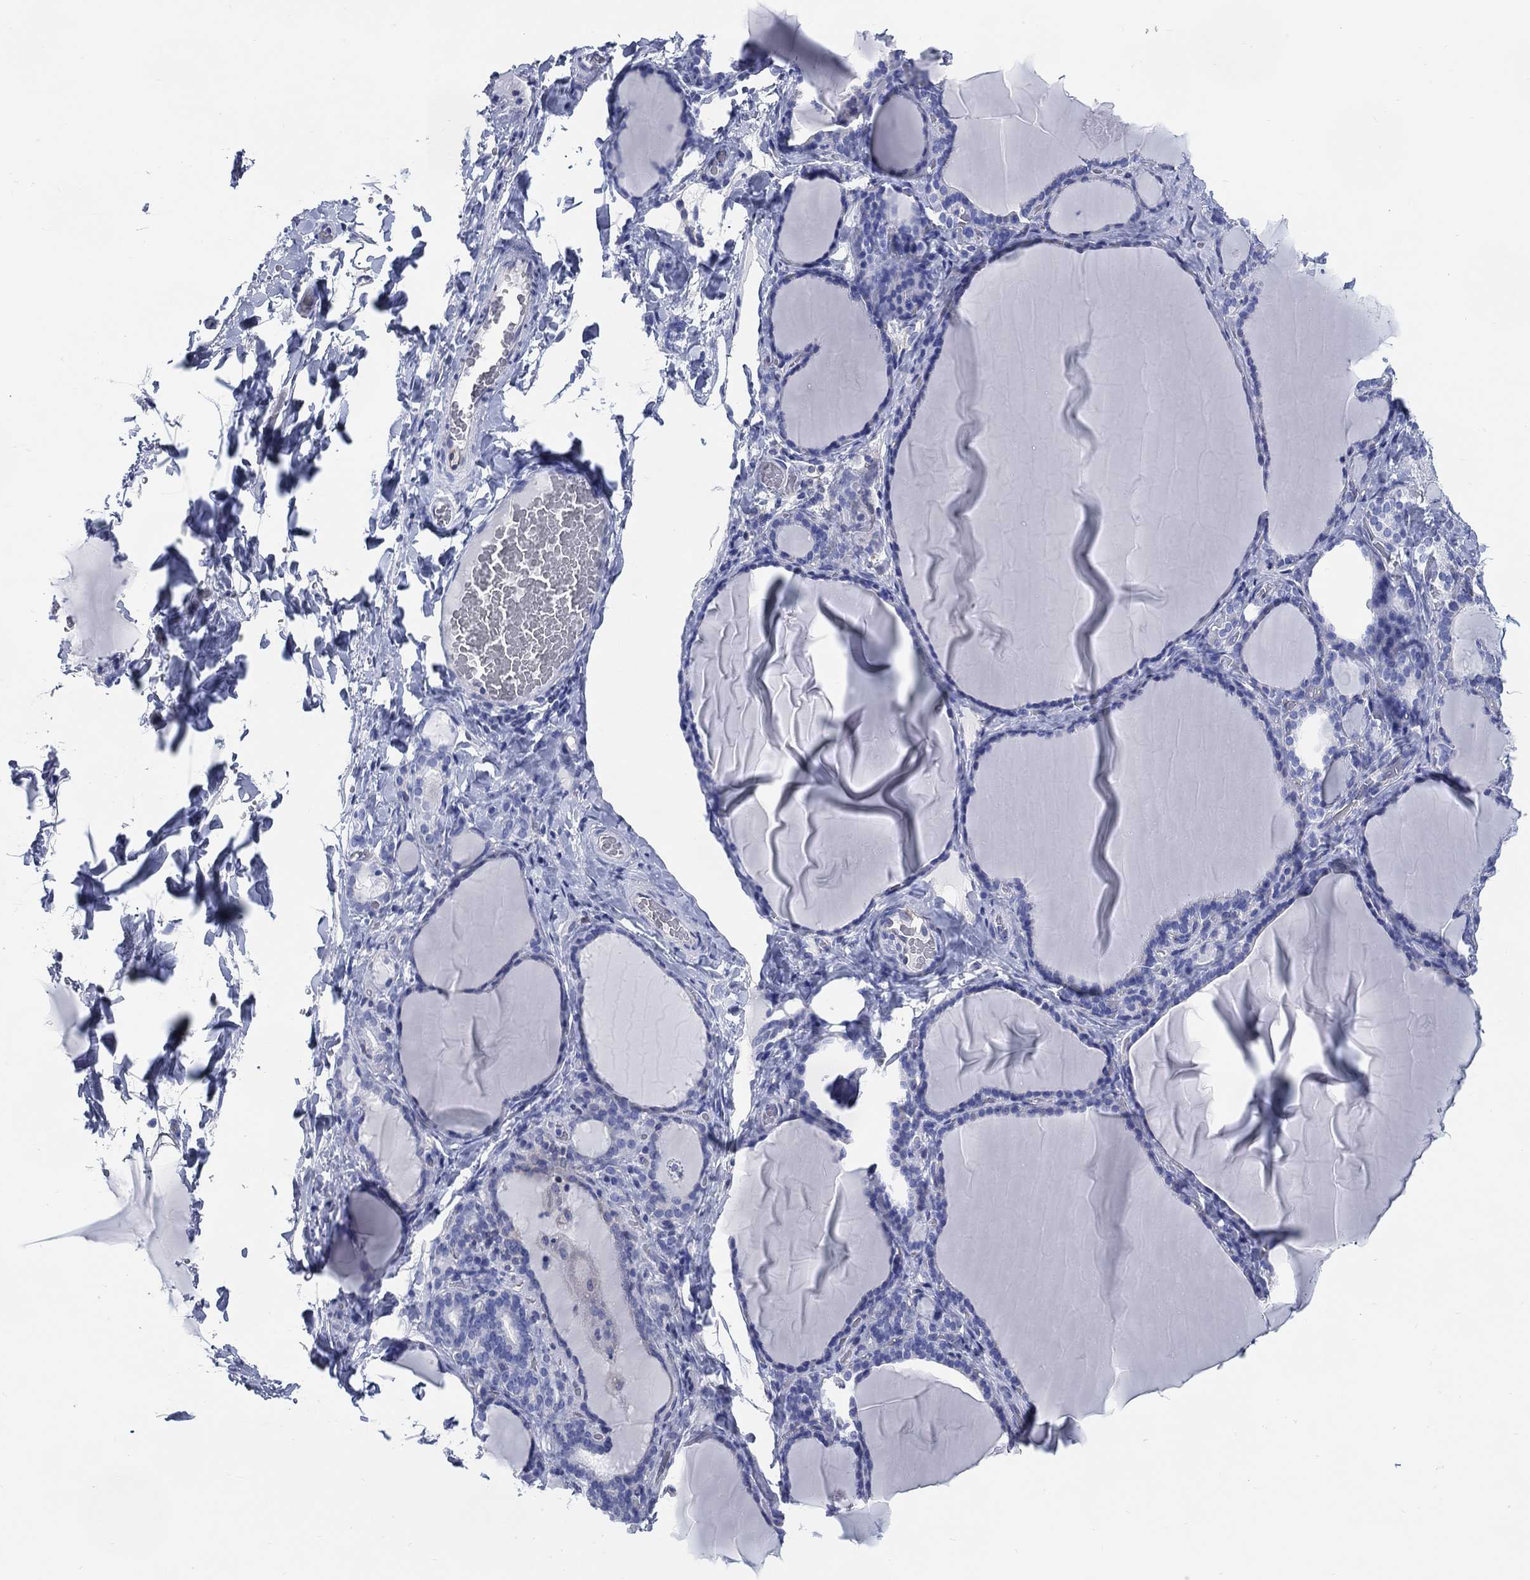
{"staining": {"intensity": "negative", "quantity": "none", "location": "none"}, "tissue": "thyroid gland", "cell_type": "Glandular cells", "image_type": "normal", "snomed": [{"axis": "morphology", "description": "Normal tissue, NOS"}, {"axis": "morphology", "description": "Hyperplasia, NOS"}, {"axis": "topography", "description": "Thyroid gland"}], "caption": "This is a photomicrograph of immunohistochemistry staining of unremarkable thyroid gland, which shows no expression in glandular cells.", "gene": "DDI1", "patient": {"sex": "female", "age": 27}}